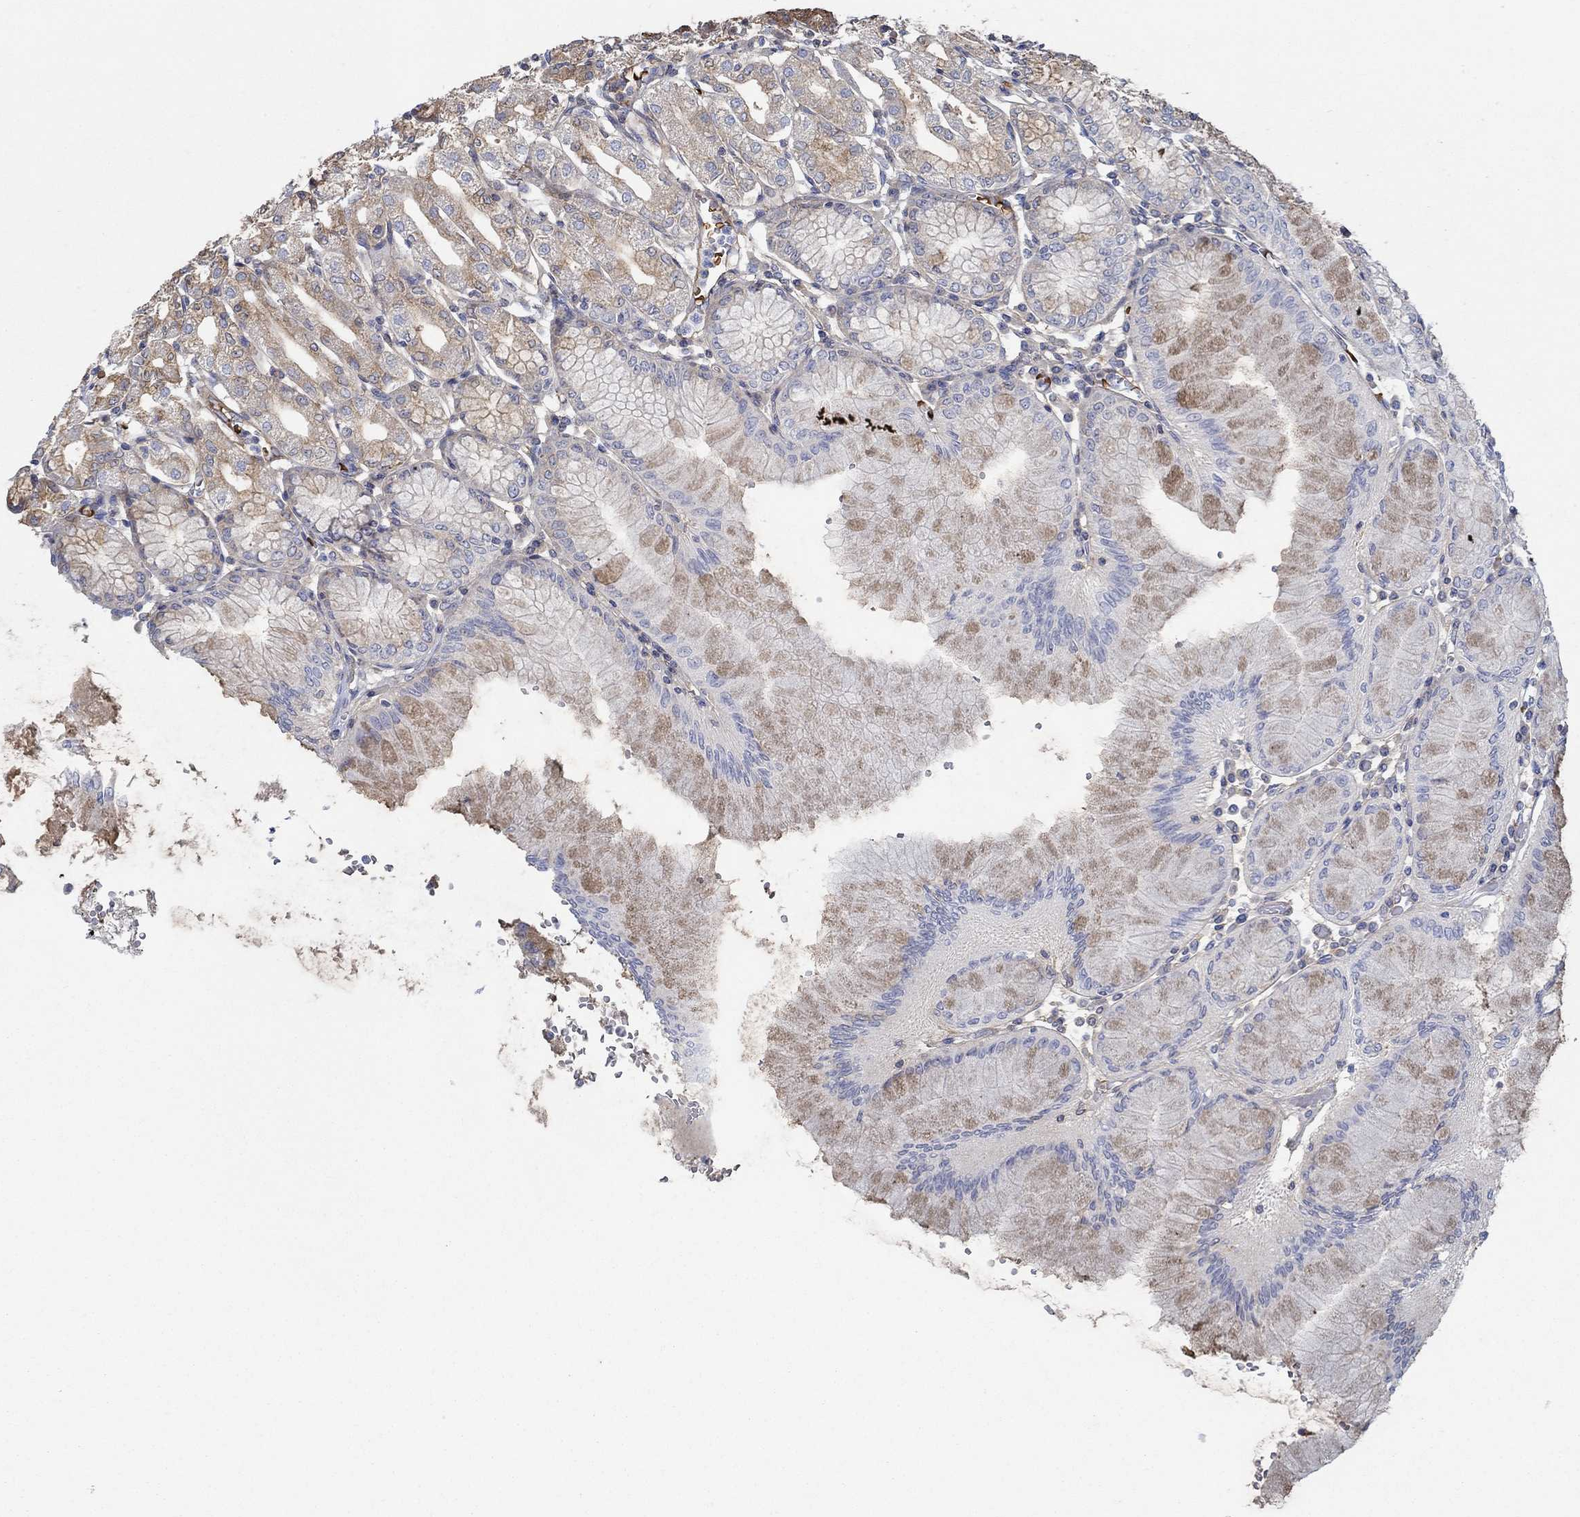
{"staining": {"intensity": "moderate", "quantity": "25%-75%", "location": "cytoplasmic/membranous"}, "tissue": "stomach", "cell_type": "Glandular cells", "image_type": "normal", "snomed": [{"axis": "morphology", "description": "Normal tissue, NOS"}, {"axis": "topography", "description": "Skeletal muscle"}, {"axis": "topography", "description": "Stomach"}], "caption": "Glandular cells exhibit medium levels of moderate cytoplasmic/membranous expression in approximately 25%-75% of cells in unremarkable human stomach.", "gene": "SPAG9", "patient": {"sex": "female", "age": 57}}